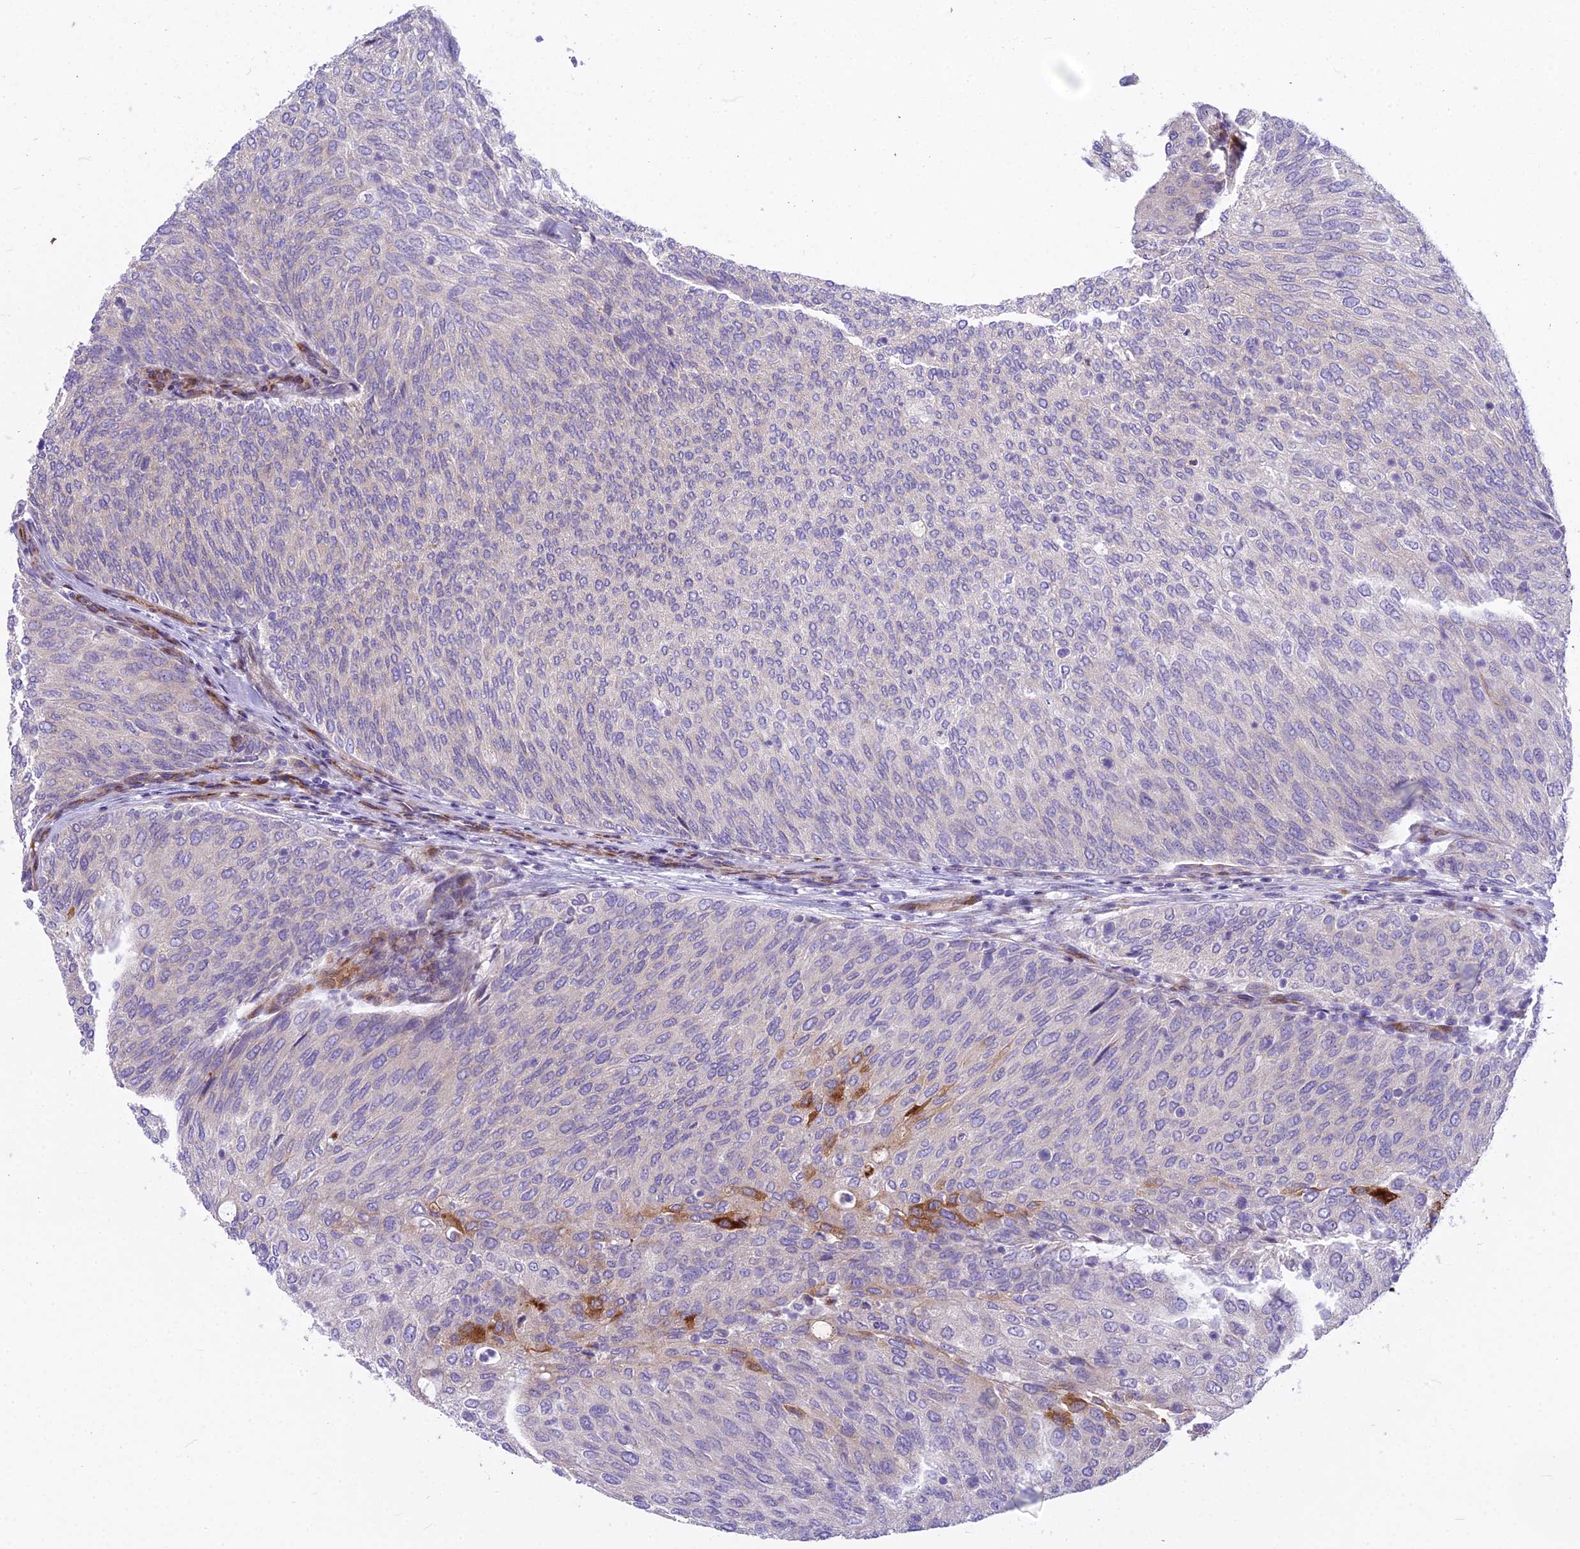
{"staining": {"intensity": "strong", "quantity": "<25%", "location": "cytoplasmic/membranous"}, "tissue": "urothelial cancer", "cell_type": "Tumor cells", "image_type": "cancer", "snomed": [{"axis": "morphology", "description": "Urothelial carcinoma, Low grade"}, {"axis": "topography", "description": "Urinary bladder"}], "caption": "This histopathology image exhibits immunohistochemistry (IHC) staining of human low-grade urothelial carcinoma, with medium strong cytoplasmic/membranous expression in approximately <25% of tumor cells.", "gene": "PCDHB14", "patient": {"sex": "female", "age": 79}}